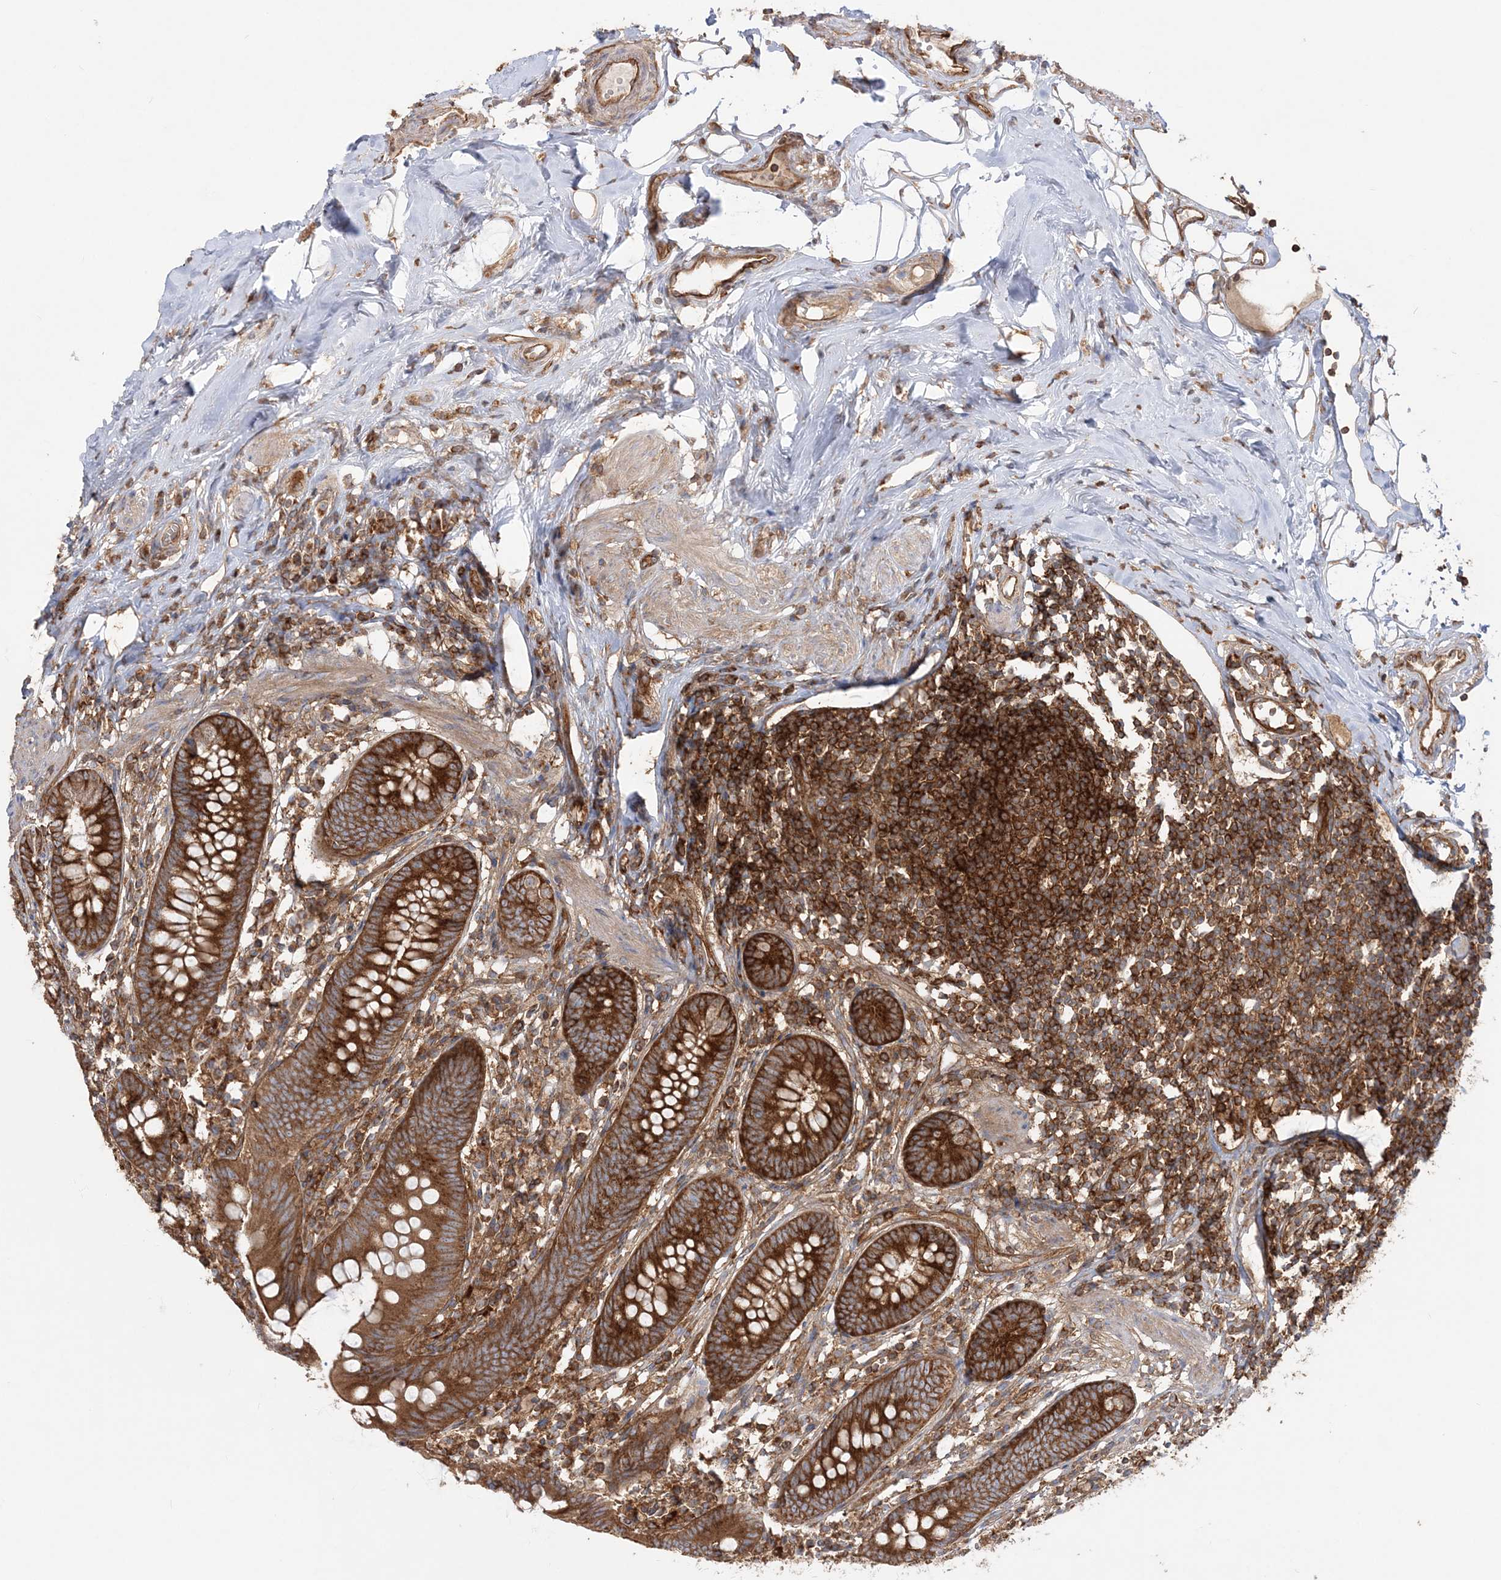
{"staining": {"intensity": "strong", "quantity": ">75%", "location": "cytoplasmic/membranous"}, "tissue": "appendix", "cell_type": "Glandular cells", "image_type": "normal", "snomed": [{"axis": "morphology", "description": "Normal tissue, NOS"}, {"axis": "topography", "description": "Appendix"}], "caption": "The micrograph demonstrates staining of benign appendix, revealing strong cytoplasmic/membranous protein expression (brown color) within glandular cells.", "gene": "TBC1D5", "patient": {"sex": "female", "age": 62}}